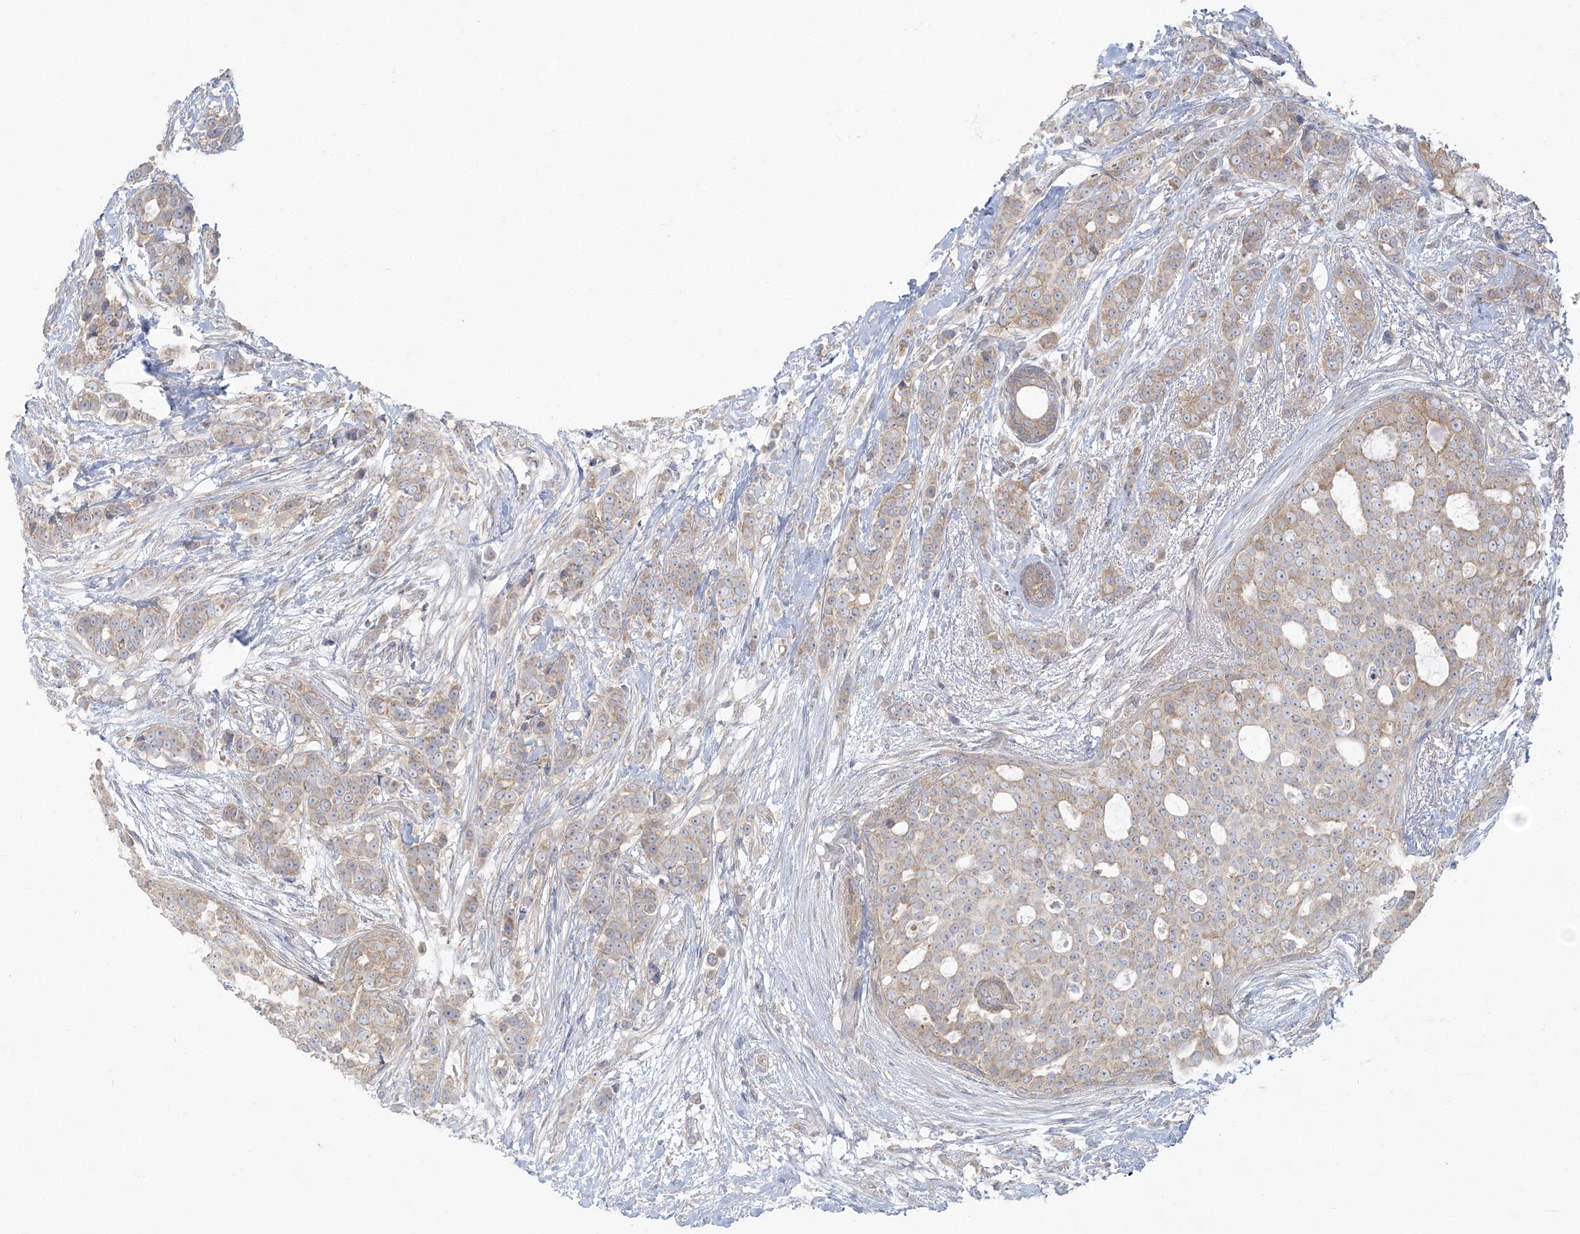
{"staining": {"intensity": "weak", "quantity": ">75%", "location": "cytoplasmic/membranous"}, "tissue": "breast cancer", "cell_type": "Tumor cells", "image_type": "cancer", "snomed": [{"axis": "morphology", "description": "Lobular carcinoma"}, {"axis": "topography", "description": "Breast"}], "caption": "Immunohistochemical staining of breast cancer shows low levels of weak cytoplasmic/membranous positivity in approximately >75% of tumor cells.", "gene": "ZC3H6", "patient": {"sex": "female", "age": 51}}